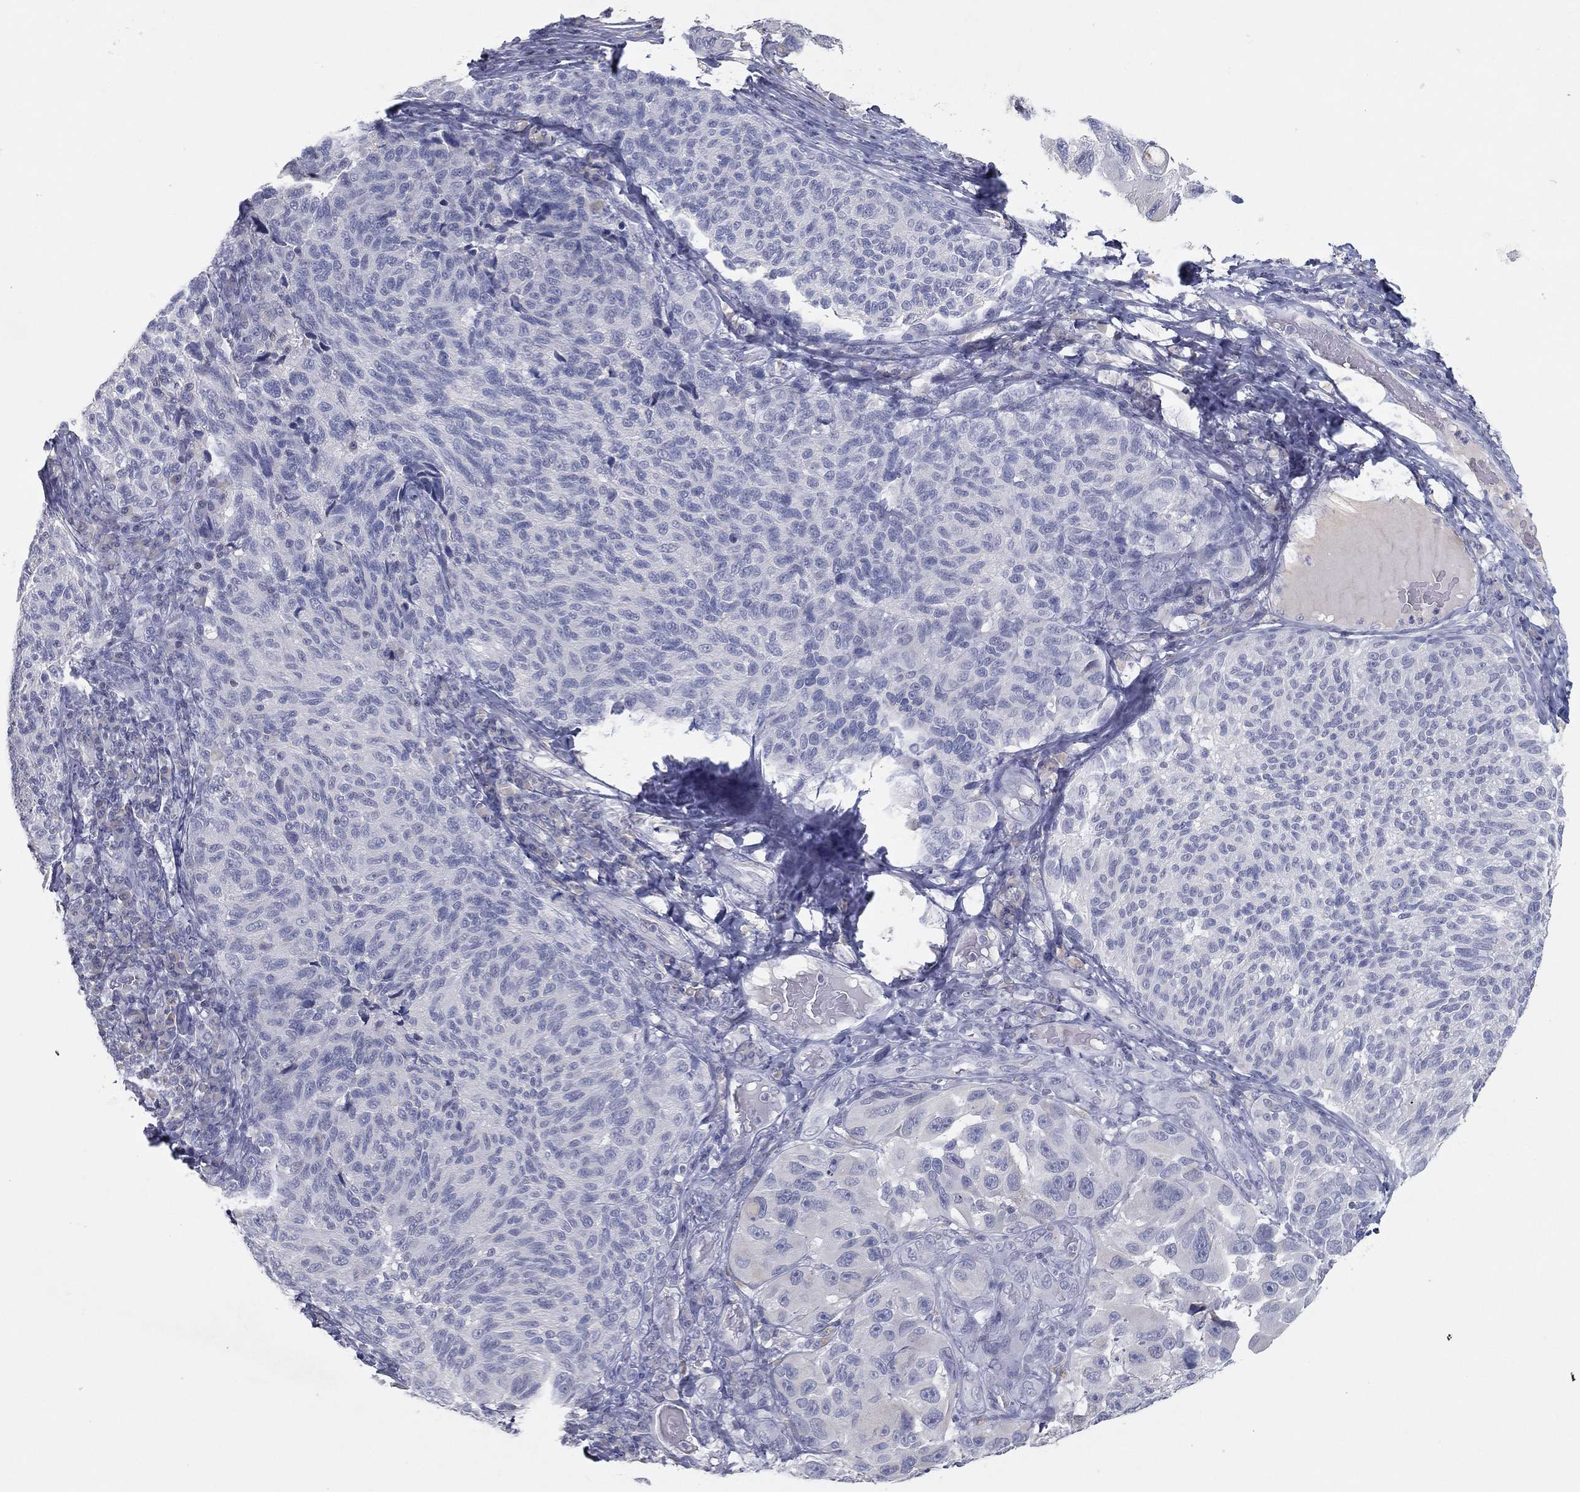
{"staining": {"intensity": "negative", "quantity": "none", "location": "none"}, "tissue": "melanoma", "cell_type": "Tumor cells", "image_type": "cancer", "snomed": [{"axis": "morphology", "description": "Malignant melanoma, NOS"}, {"axis": "topography", "description": "Skin"}], "caption": "Immunohistochemical staining of human melanoma shows no significant staining in tumor cells.", "gene": "CPT1B", "patient": {"sex": "female", "age": 73}}